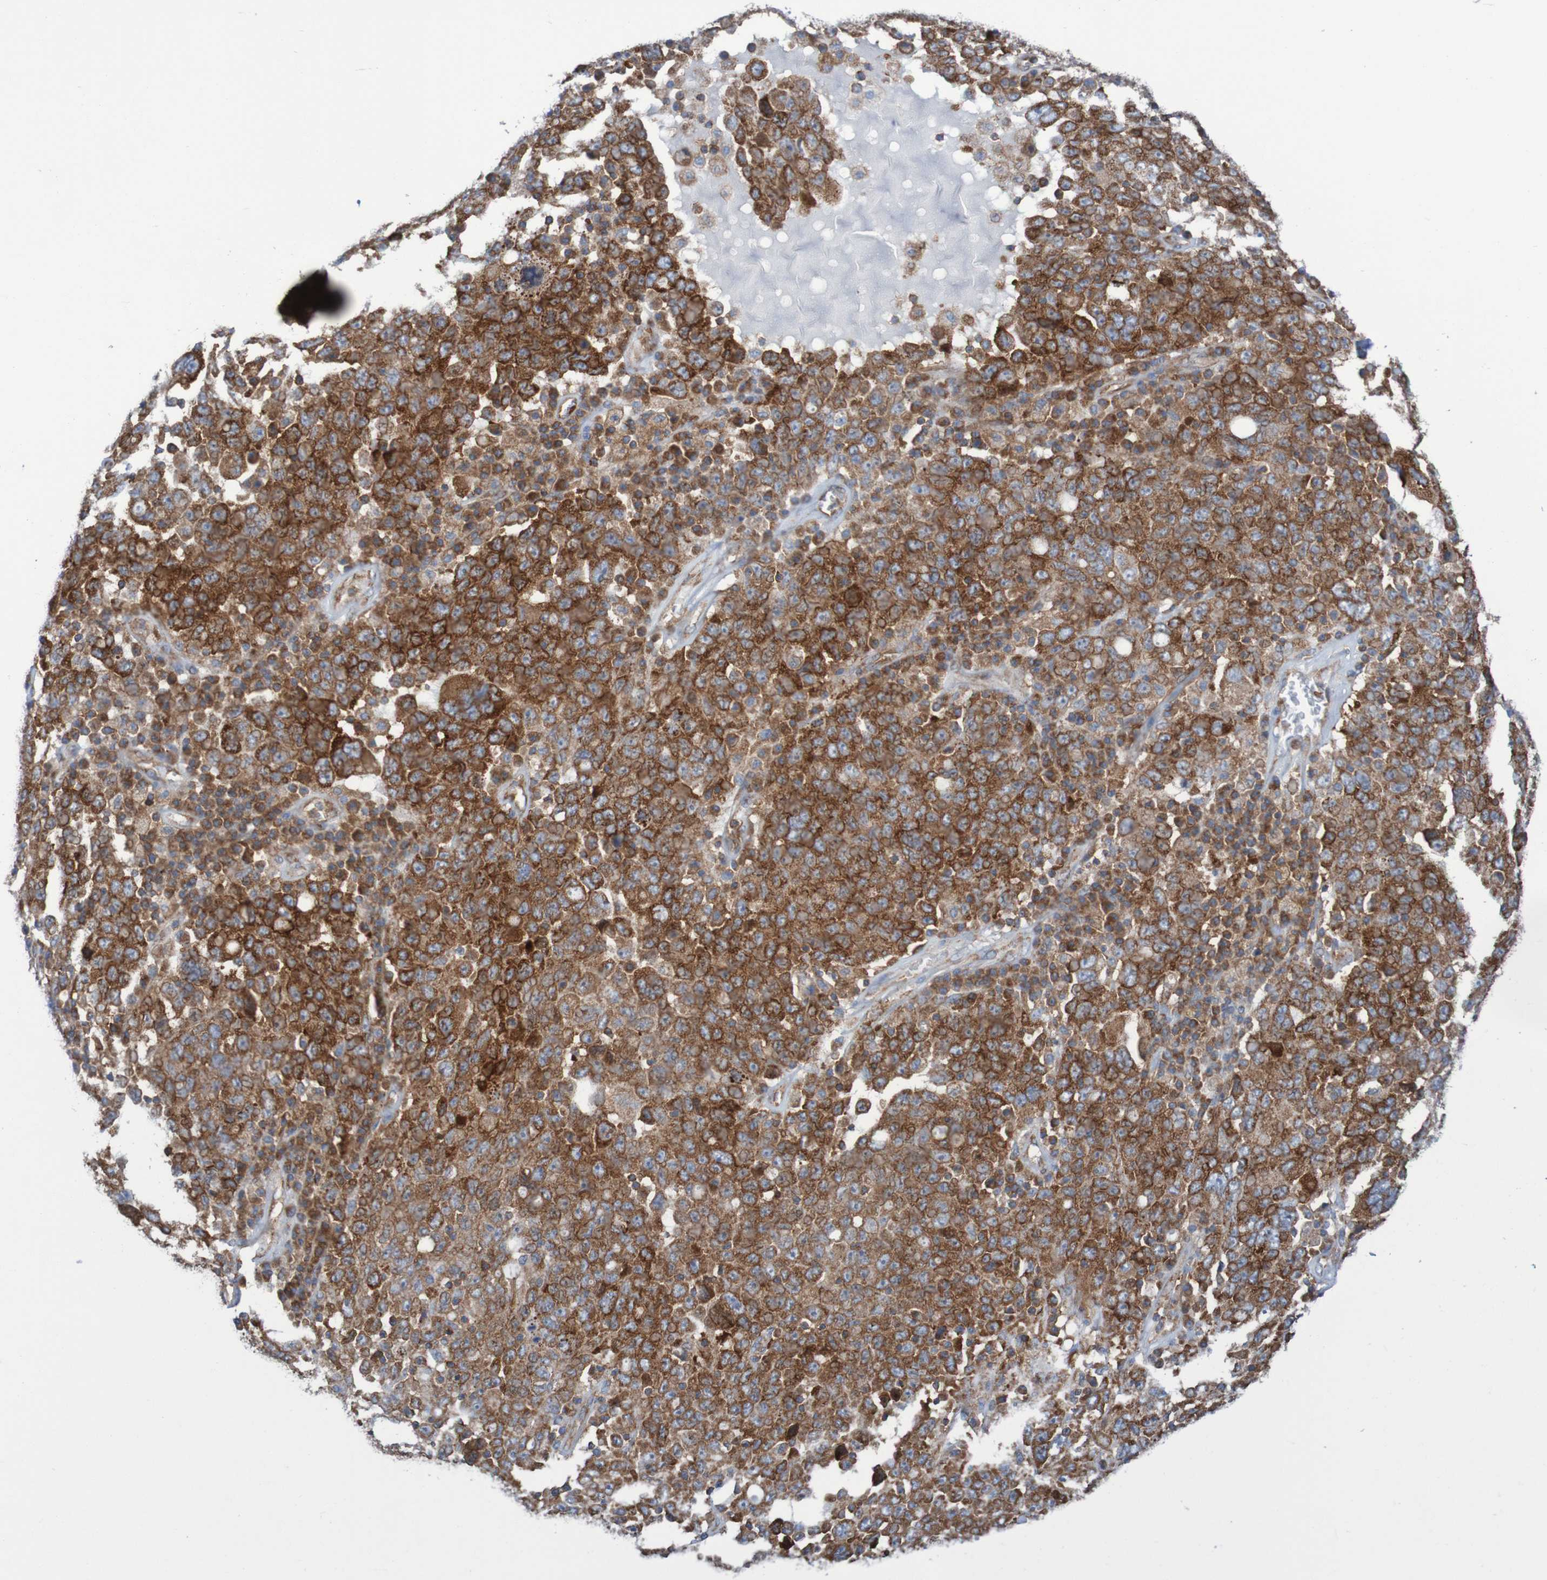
{"staining": {"intensity": "strong", "quantity": ">75%", "location": "cytoplasmic/membranous"}, "tissue": "ovarian cancer", "cell_type": "Tumor cells", "image_type": "cancer", "snomed": [{"axis": "morphology", "description": "Carcinoma, endometroid"}, {"axis": "topography", "description": "Ovary"}], "caption": "Protein expression analysis of human ovarian endometroid carcinoma reveals strong cytoplasmic/membranous positivity in approximately >75% of tumor cells.", "gene": "FXR2", "patient": {"sex": "female", "age": 62}}